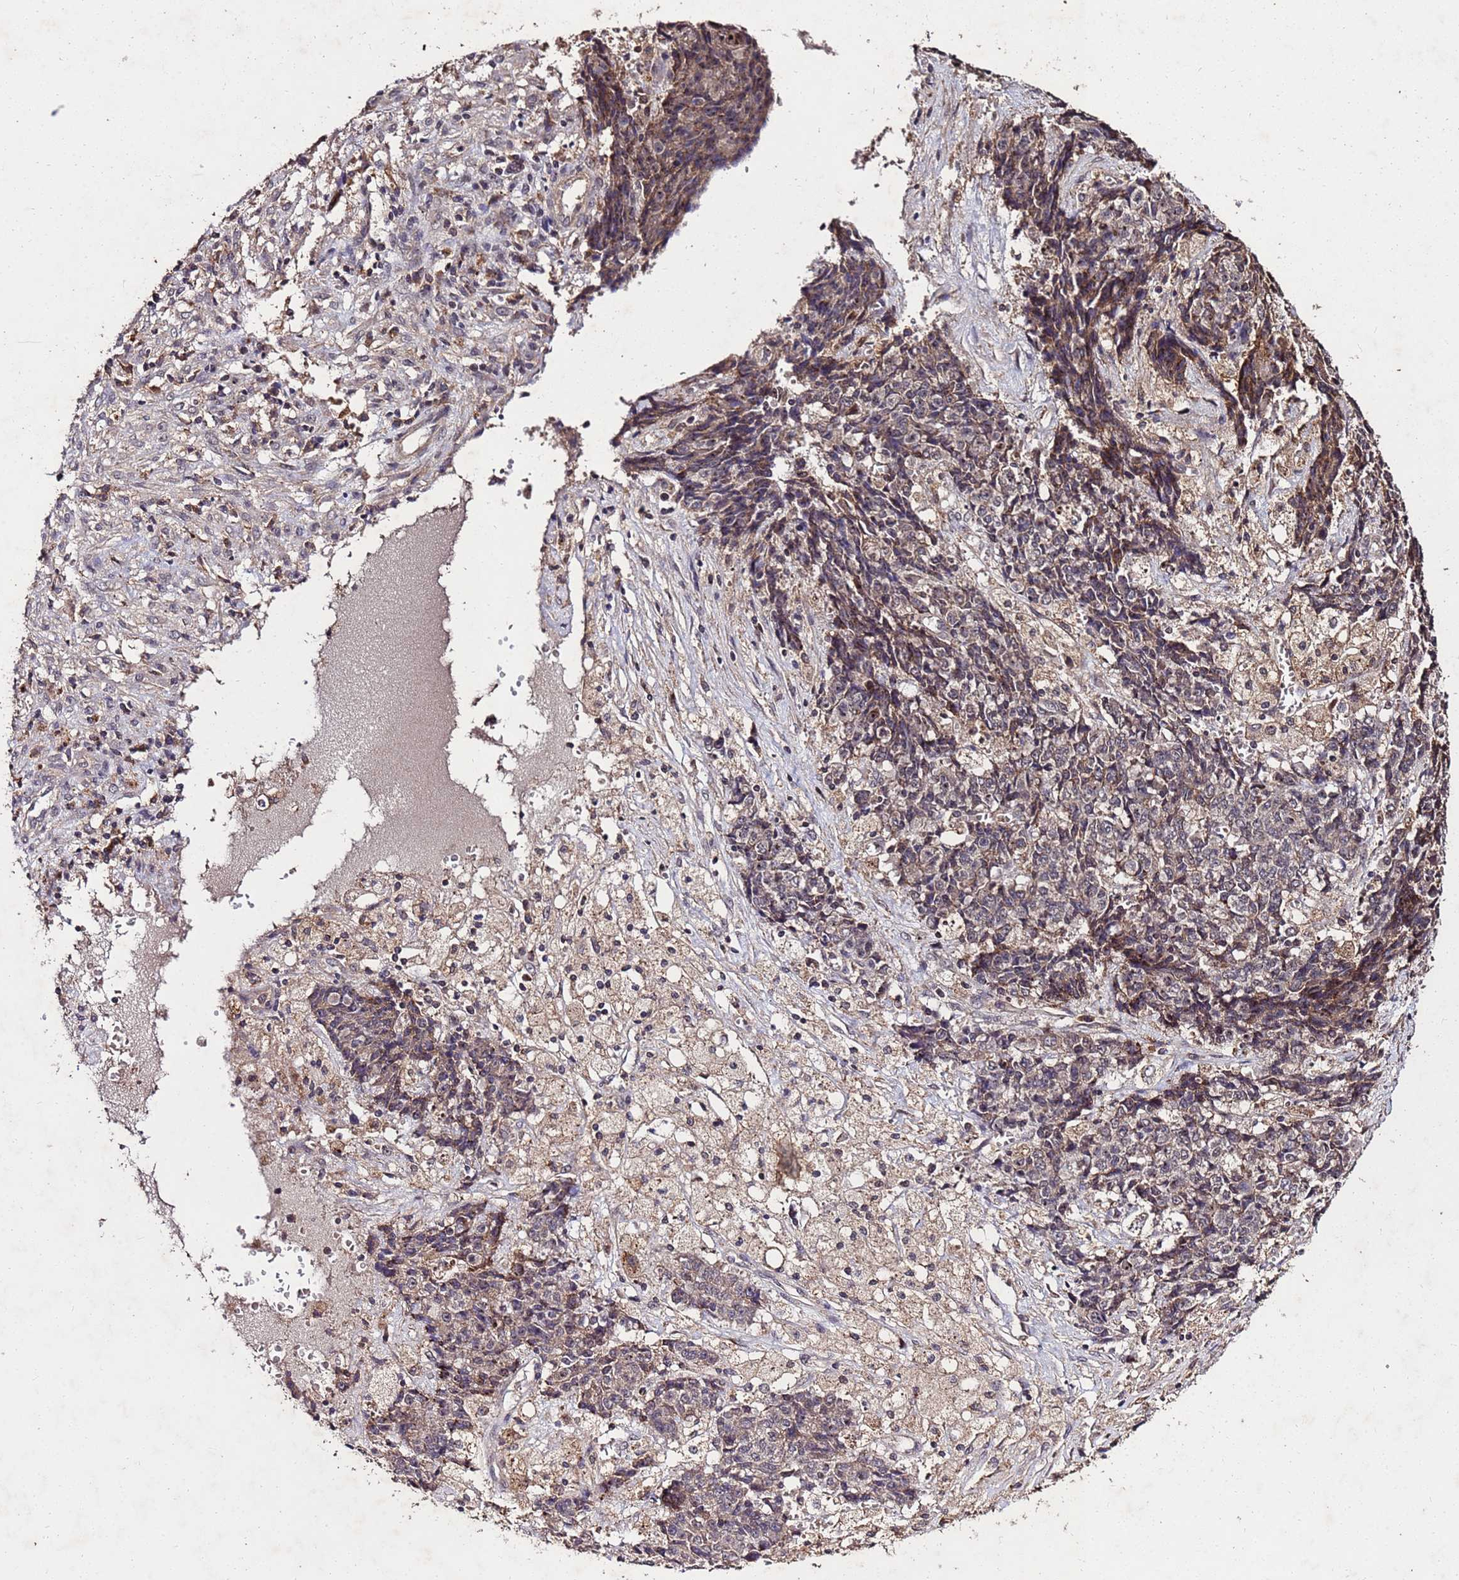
{"staining": {"intensity": "weak", "quantity": "25%-75%", "location": "cytoplasmic/membranous,nuclear"}, "tissue": "ovarian cancer", "cell_type": "Tumor cells", "image_type": "cancer", "snomed": [{"axis": "morphology", "description": "Carcinoma, endometroid"}, {"axis": "topography", "description": "Ovary"}], "caption": "Human ovarian cancer stained with a brown dye demonstrates weak cytoplasmic/membranous and nuclear positive expression in about 25%-75% of tumor cells.", "gene": "TOR4A", "patient": {"sex": "female", "age": 42}}